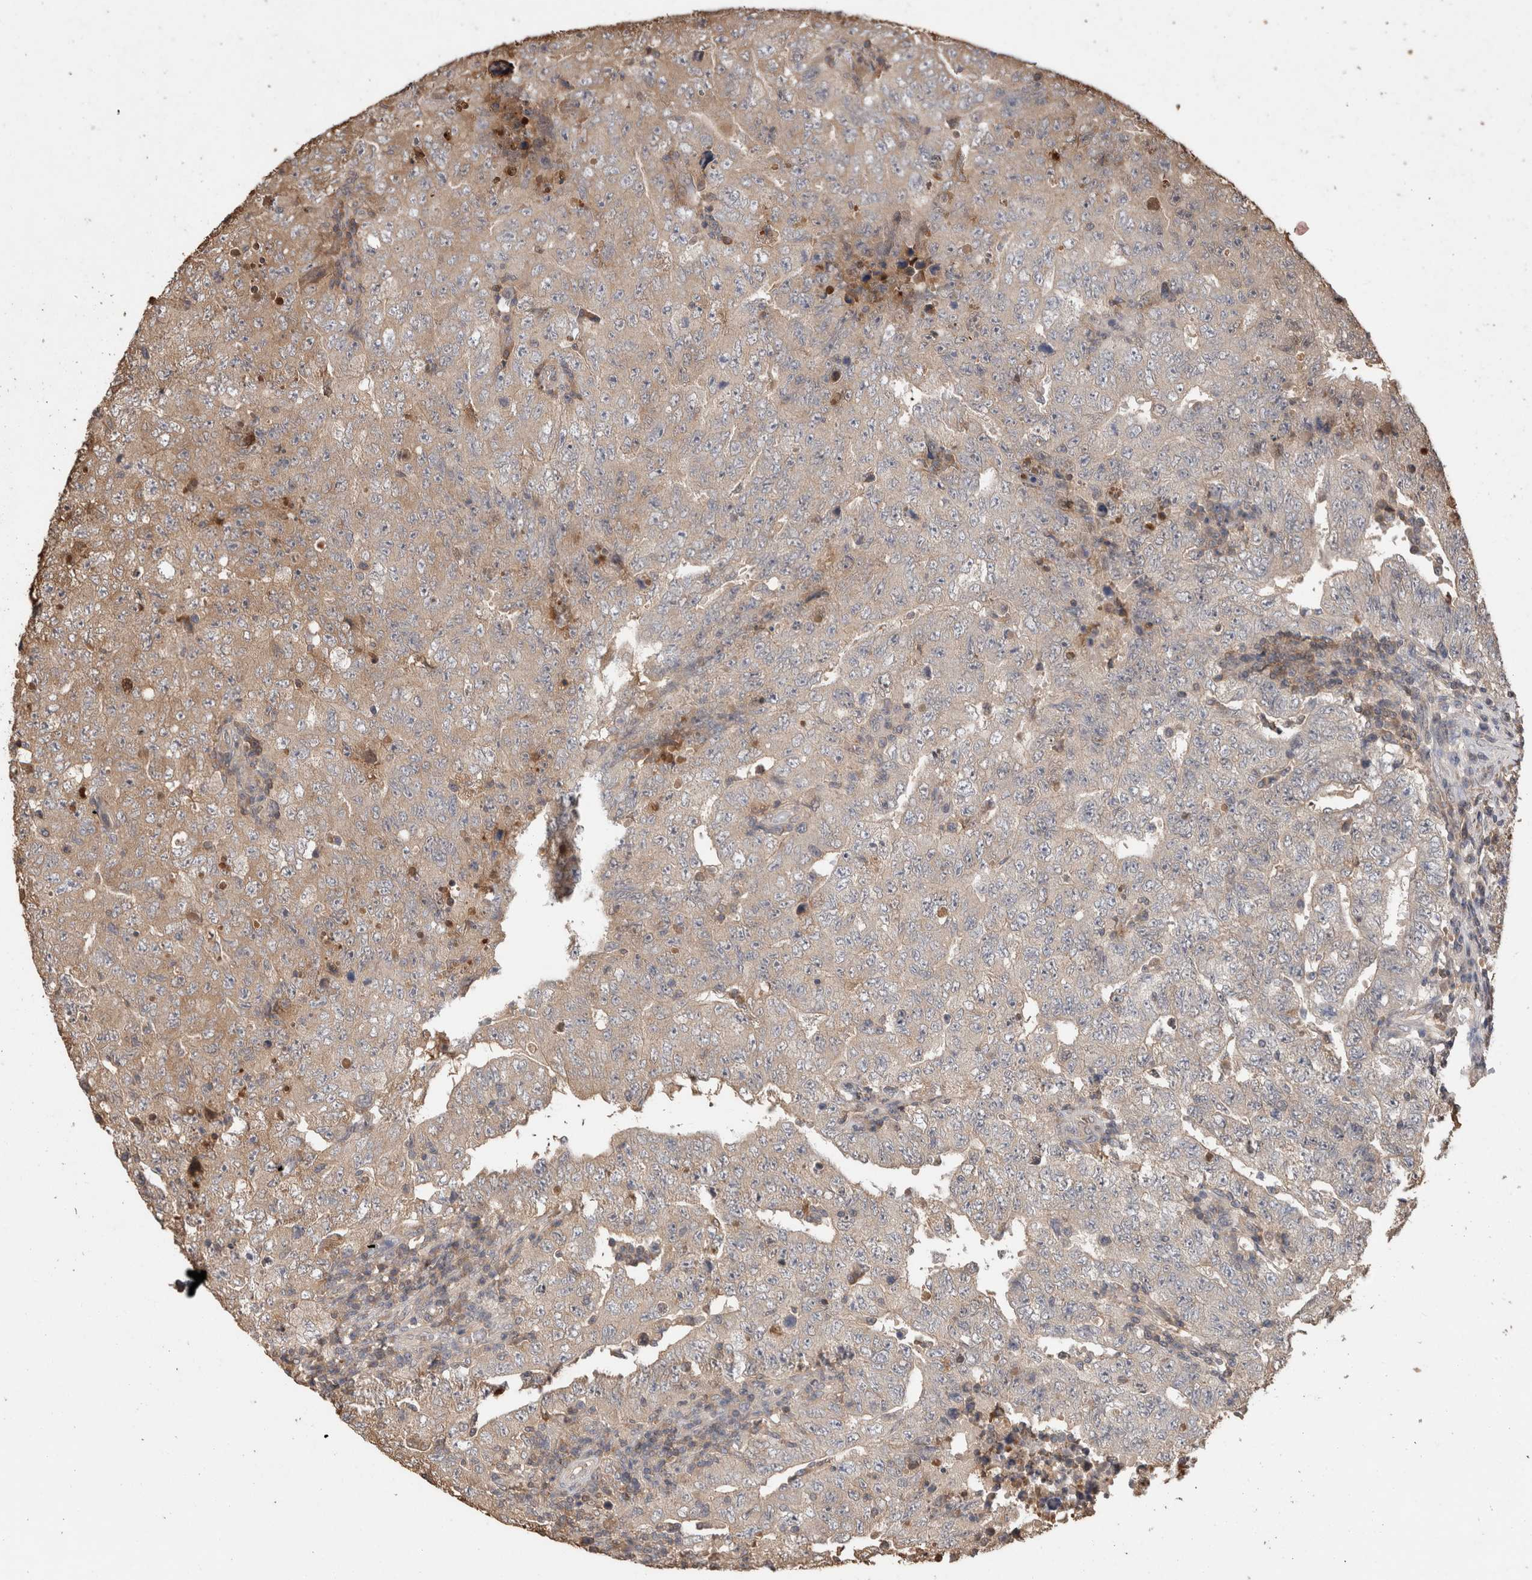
{"staining": {"intensity": "moderate", "quantity": "25%-75%", "location": "cytoplasmic/membranous"}, "tissue": "testis cancer", "cell_type": "Tumor cells", "image_type": "cancer", "snomed": [{"axis": "morphology", "description": "Carcinoma, Embryonal, NOS"}, {"axis": "topography", "description": "Testis"}], "caption": "About 25%-75% of tumor cells in testis cancer show moderate cytoplasmic/membranous protein staining as visualized by brown immunohistochemical staining.", "gene": "TRIM5", "patient": {"sex": "male", "age": 26}}